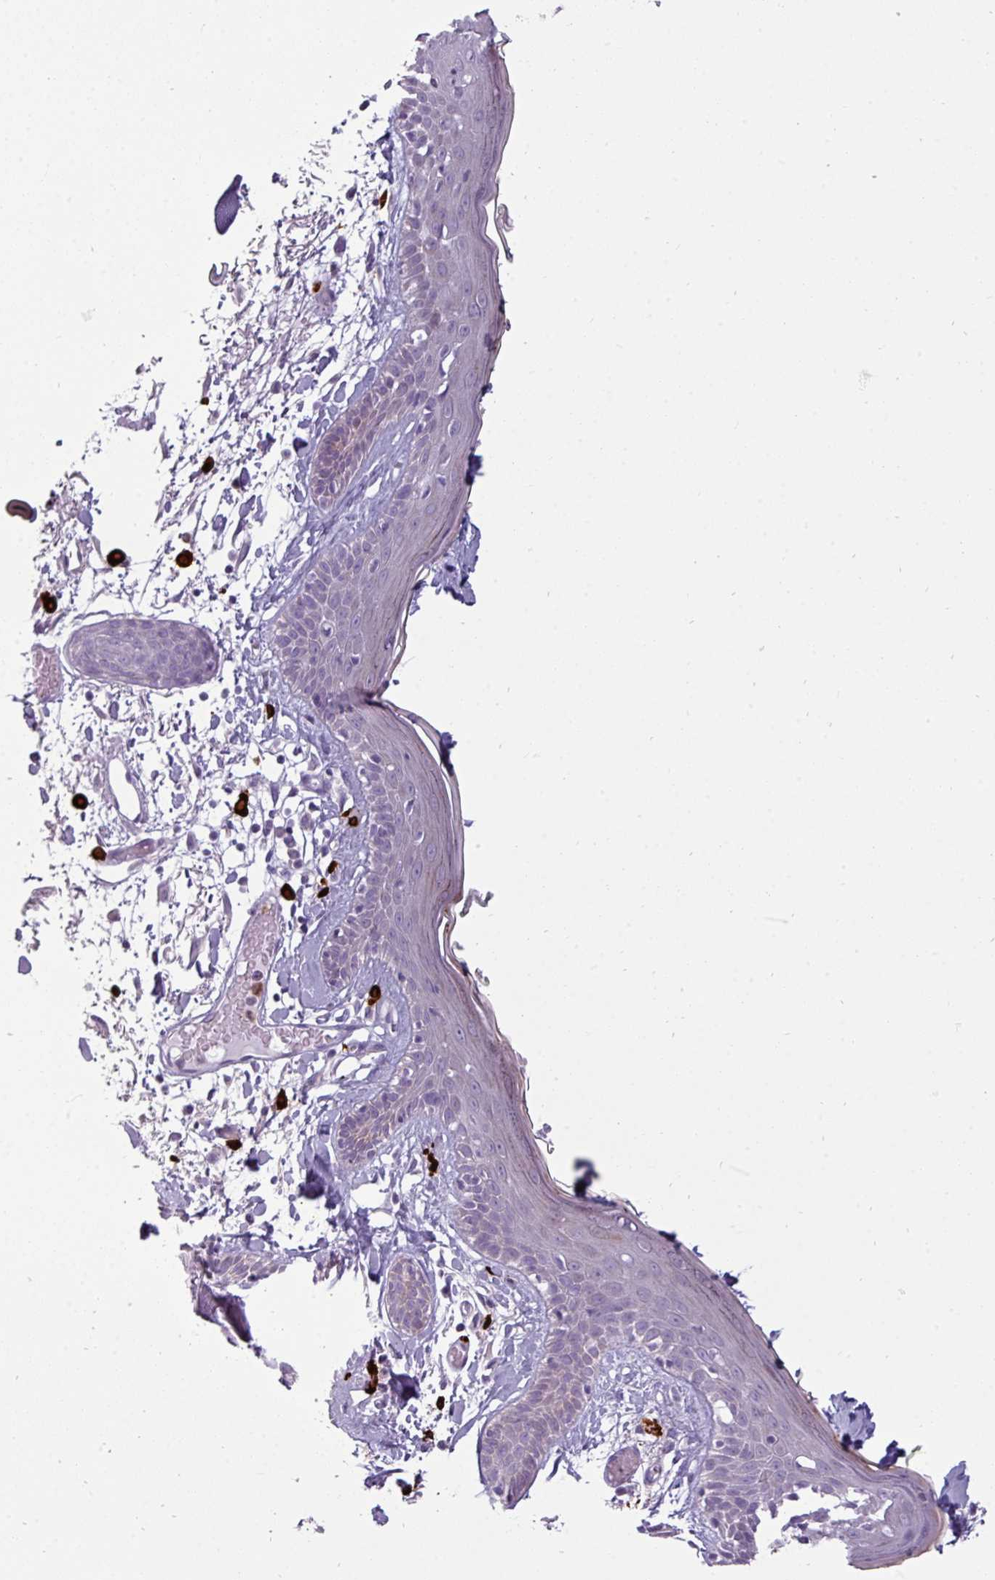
{"staining": {"intensity": "negative", "quantity": "none", "location": "none"}, "tissue": "skin", "cell_type": "Fibroblasts", "image_type": "normal", "snomed": [{"axis": "morphology", "description": "Normal tissue, NOS"}, {"axis": "topography", "description": "Skin"}], "caption": "A high-resolution histopathology image shows immunohistochemistry (IHC) staining of normal skin, which shows no significant staining in fibroblasts.", "gene": "TRIM39", "patient": {"sex": "male", "age": 79}}